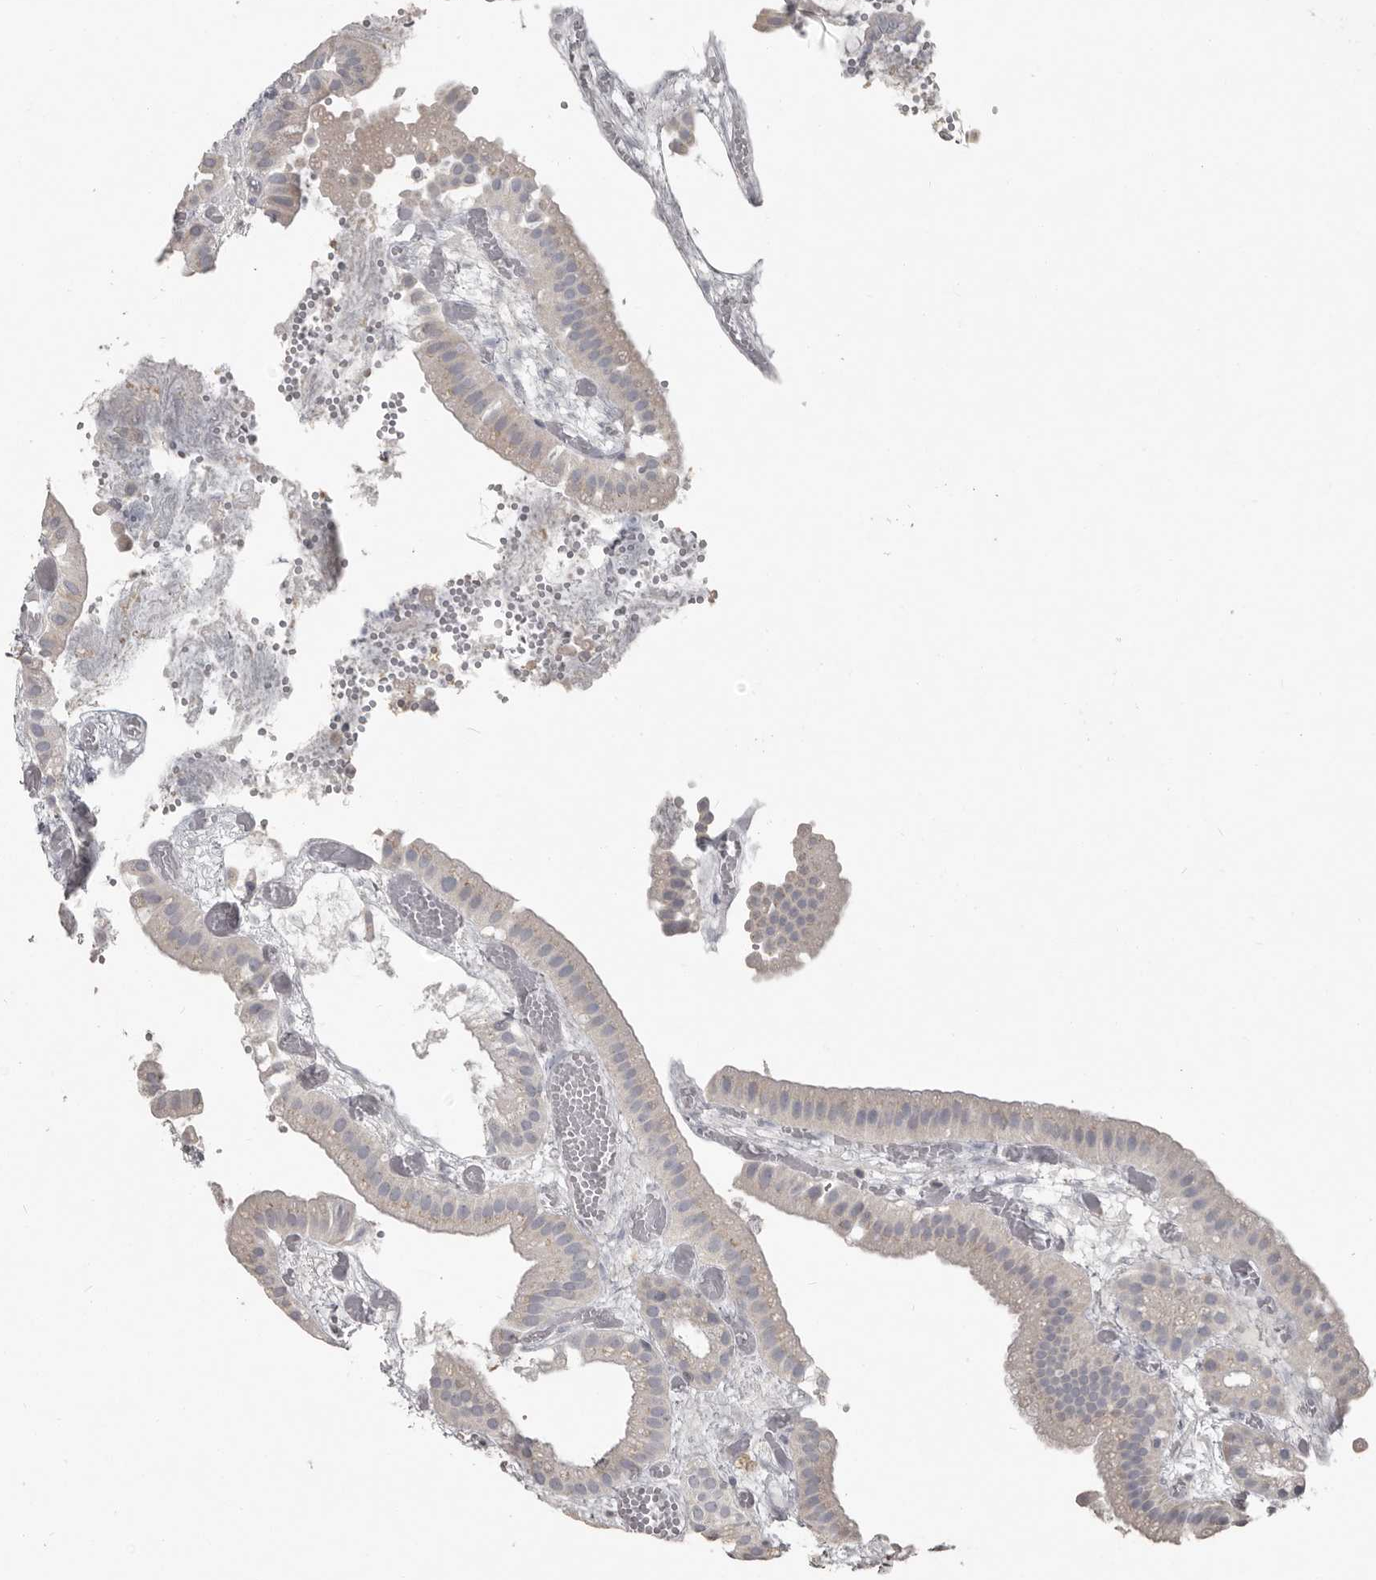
{"staining": {"intensity": "negative", "quantity": "none", "location": "none"}, "tissue": "gallbladder", "cell_type": "Glandular cells", "image_type": "normal", "snomed": [{"axis": "morphology", "description": "Normal tissue, NOS"}, {"axis": "topography", "description": "Gallbladder"}], "caption": "The micrograph shows no staining of glandular cells in unremarkable gallbladder.", "gene": "CA6", "patient": {"sex": "female", "age": 64}}